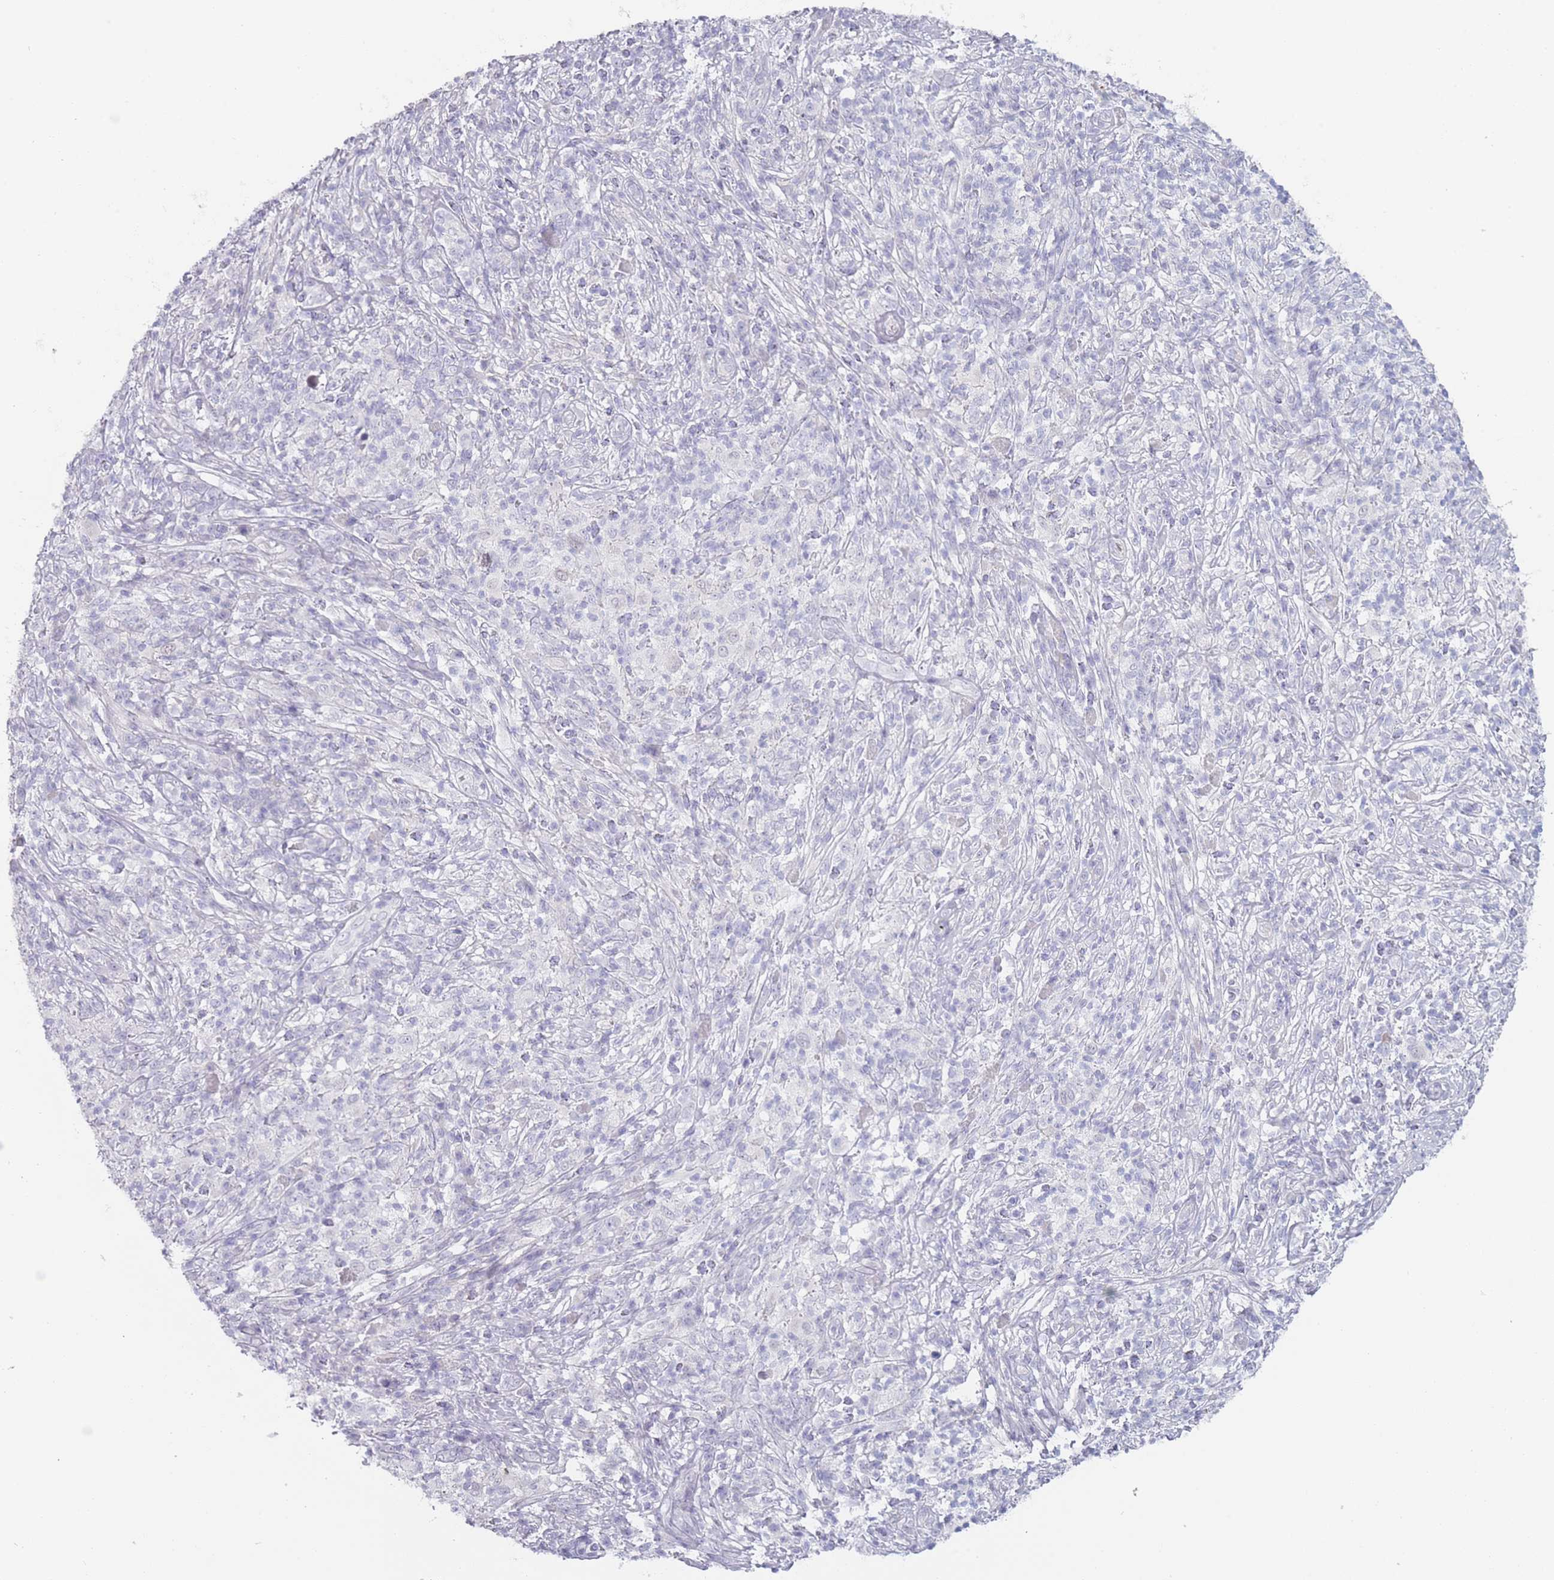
{"staining": {"intensity": "negative", "quantity": "none", "location": "none"}, "tissue": "melanoma", "cell_type": "Tumor cells", "image_type": "cancer", "snomed": [{"axis": "morphology", "description": "Malignant melanoma, NOS"}, {"axis": "topography", "description": "Skin"}], "caption": "Tumor cells show no significant protein expression in malignant melanoma.", "gene": "ROS1", "patient": {"sex": "male", "age": 66}}